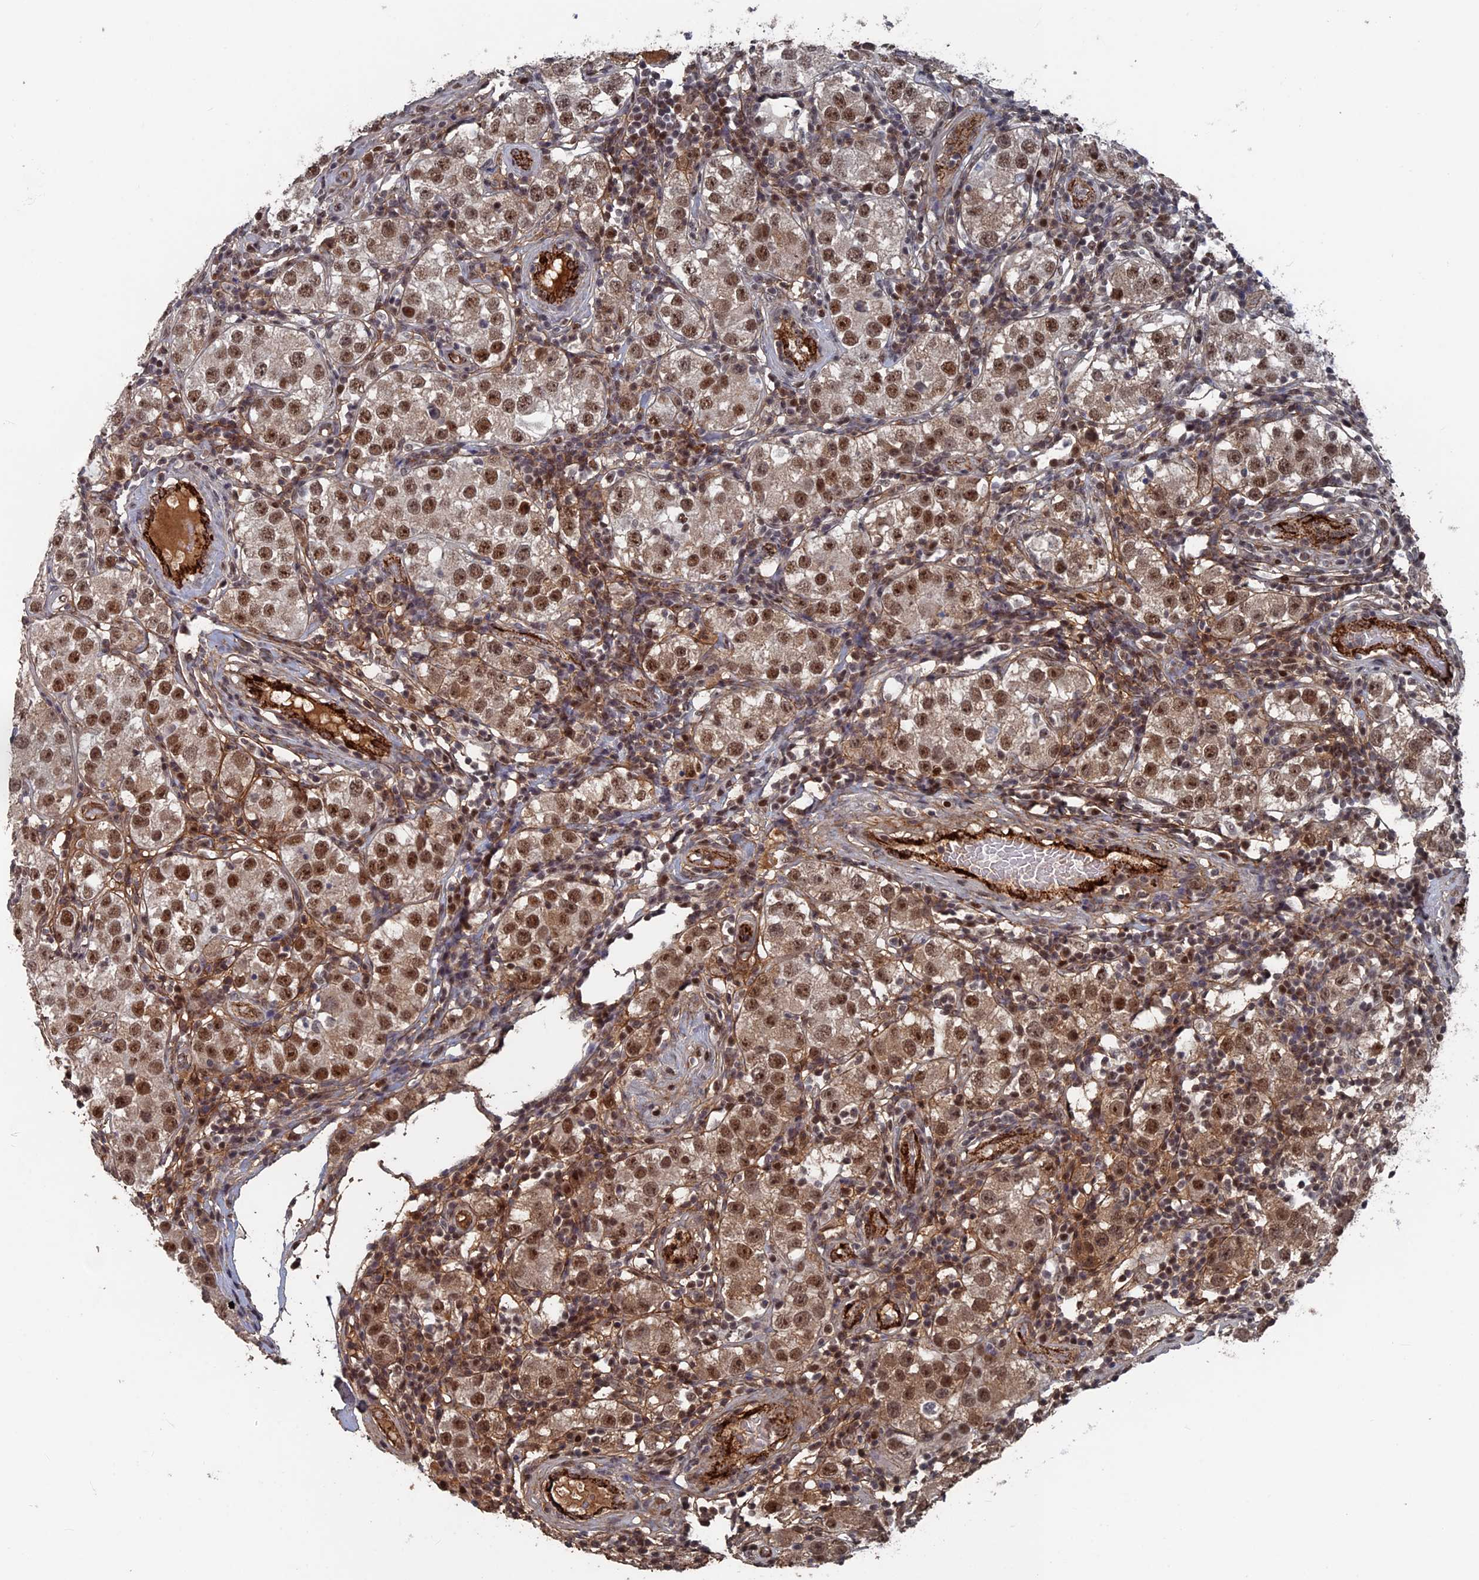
{"staining": {"intensity": "moderate", "quantity": ">75%", "location": "cytoplasmic/membranous,nuclear"}, "tissue": "testis cancer", "cell_type": "Tumor cells", "image_type": "cancer", "snomed": [{"axis": "morphology", "description": "Seminoma, NOS"}, {"axis": "topography", "description": "Testis"}], "caption": "Testis cancer stained with a brown dye shows moderate cytoplasmic/membranous and nuclear positive positivity in approximately >75% of tumor cells.", "gene": "SH3D21", "patient": {"sex": "male", "age": 34}}